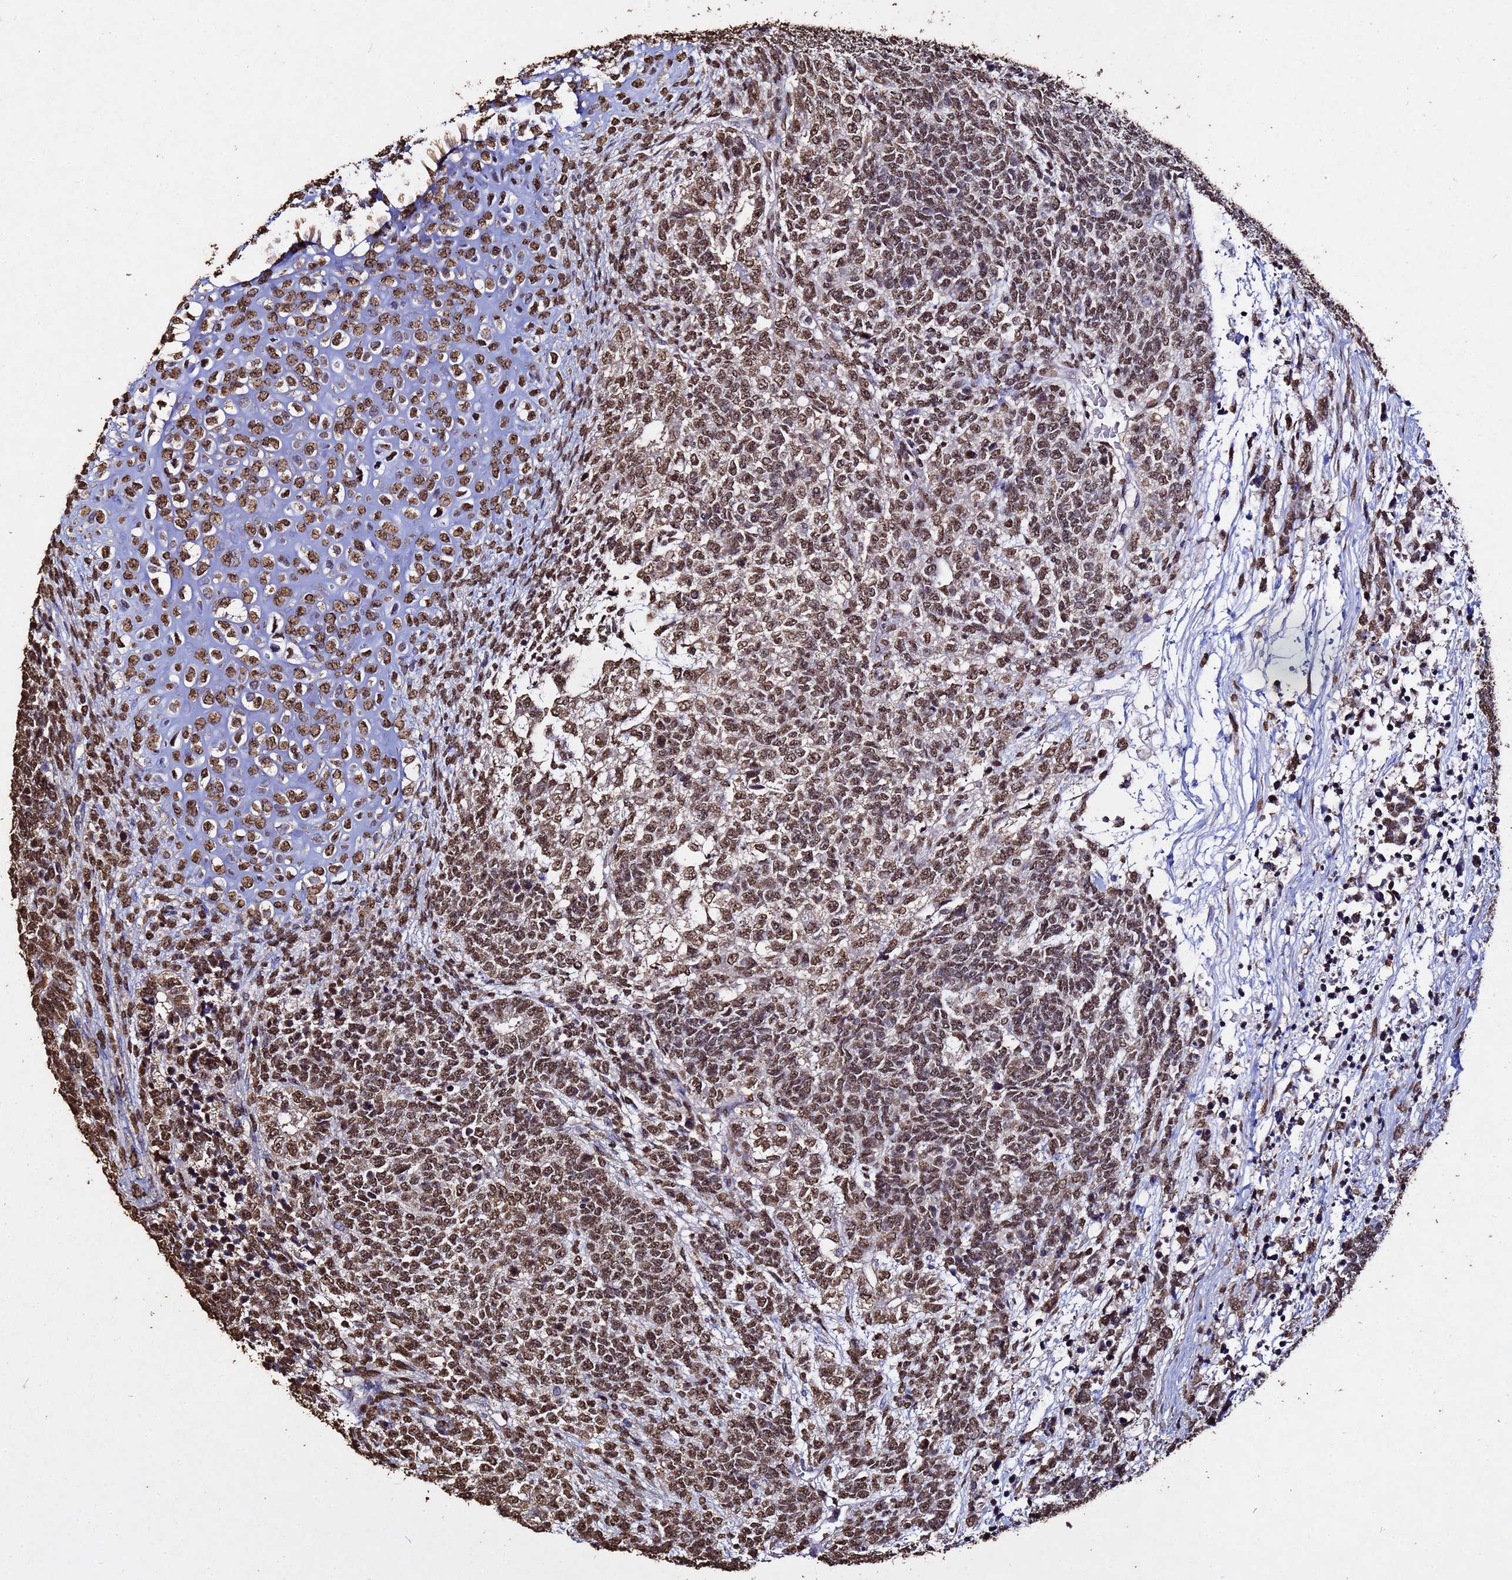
{"staining": {"intensity": "moderate", "quantity": ">75%", "location": "nuclear"}, "tissue": "testis cancer", "cell_type": "Tumor cells", "image_type": "cancer", "snomed": [{"axis": "morphology", "description": "Carcinoma, Embryonal, NOS"}, {"axis": "topography", "description": "Testis"}], "caption": "Immunohistochemistry image of human testis cancer (embryonal carcinoma) stained for a protein (brown), which reveals medium levels of moderate nuclear positivity in approximately >75% of tumor cells.", "gene": "MYOCD", "patient": {"sex": "male", "age": 23}}